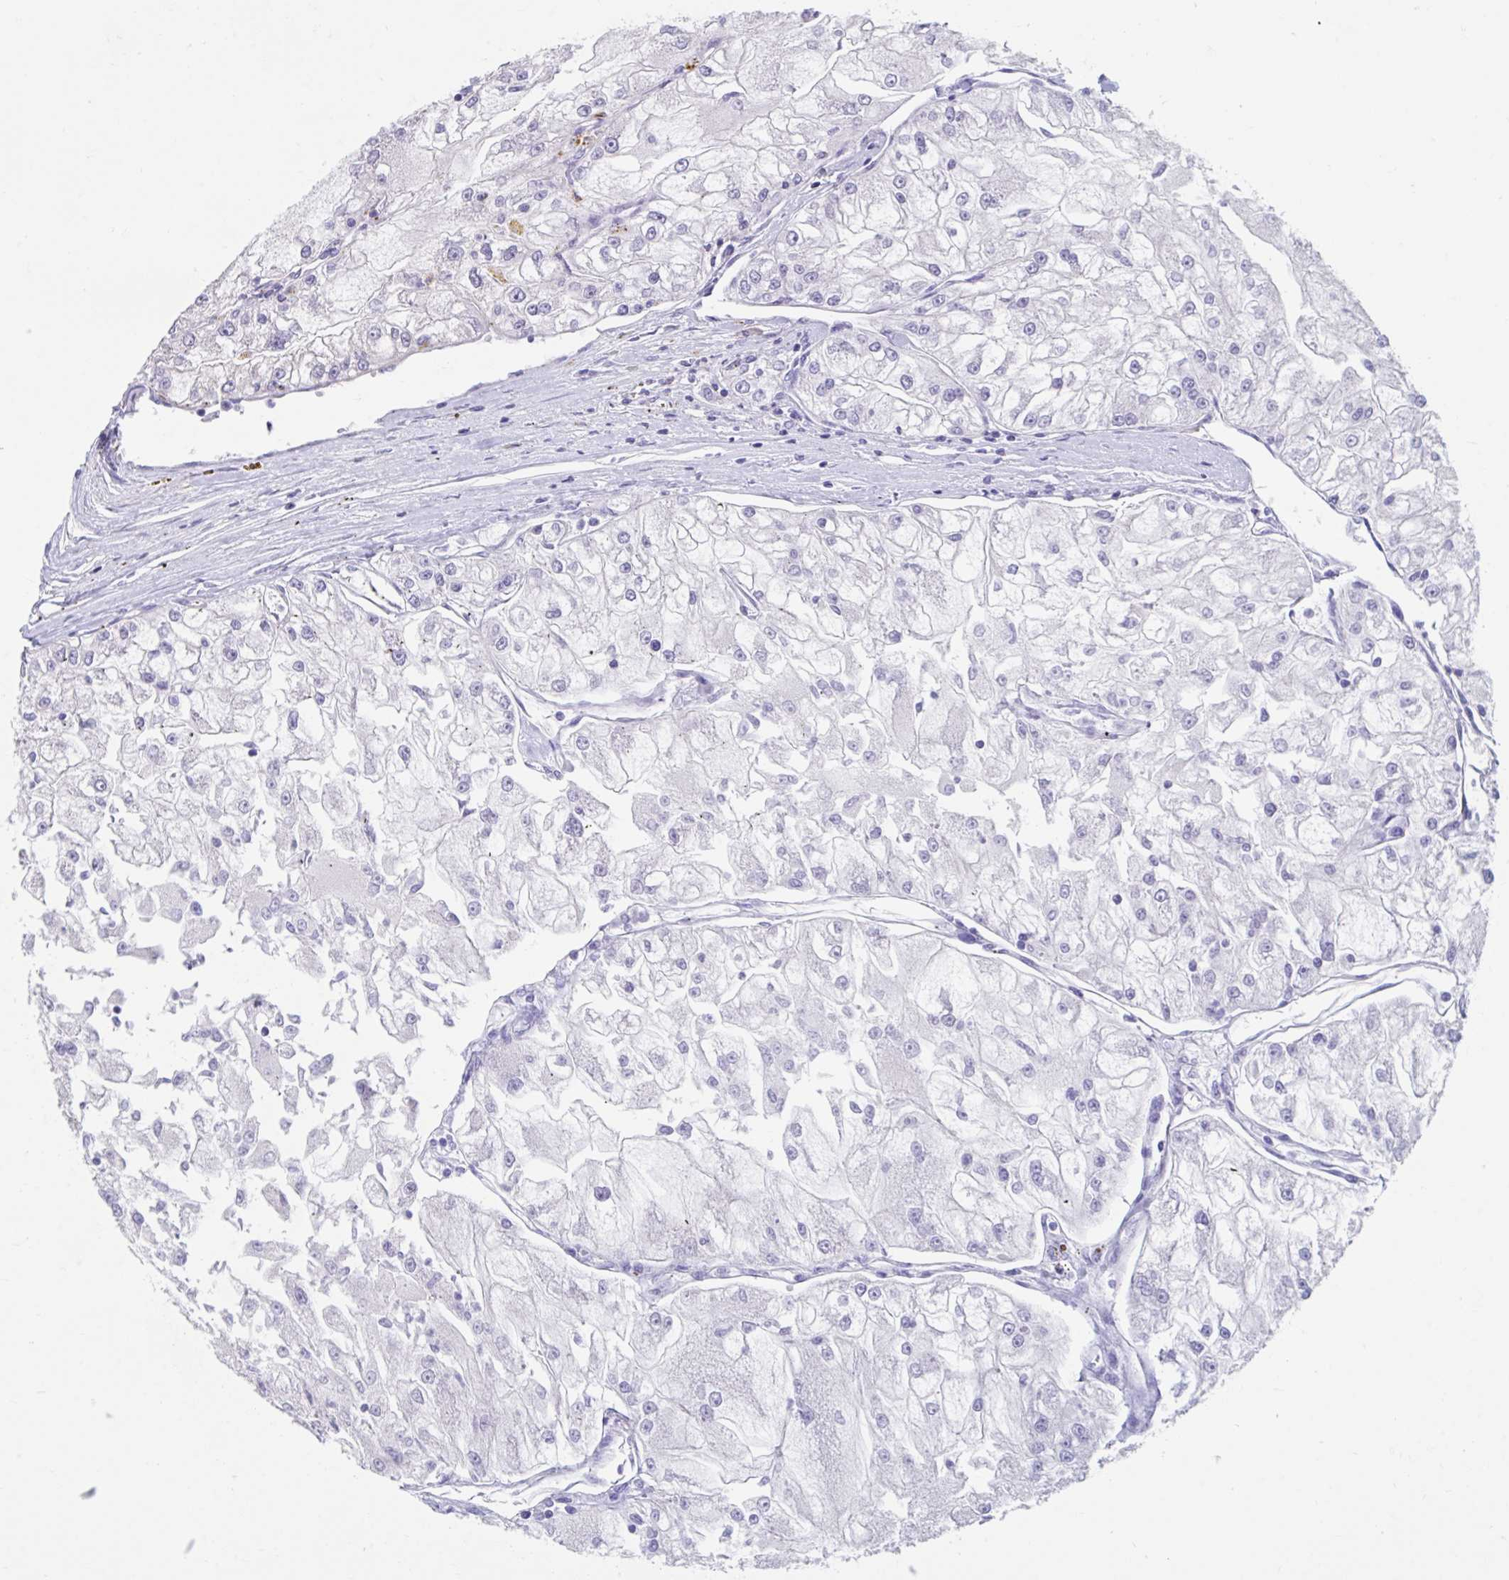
{"staining": {"intensity": "negative", "quantity": "none", "location": "none"}, "tissue": "renal cancer", "cell_type": "Tumor cells", "image_type": "cancer", "snomed": [{"axis": "morphology", "description": "Adenocarcinoma, NOS"}, {"axis": "topography", "description": "Kidney"}], "caption": "Tumor cells show no significant protein expression in renal adenocarcinoma.", "gene": "GPR162", "patient": {"sex": "female", "age": 72}}